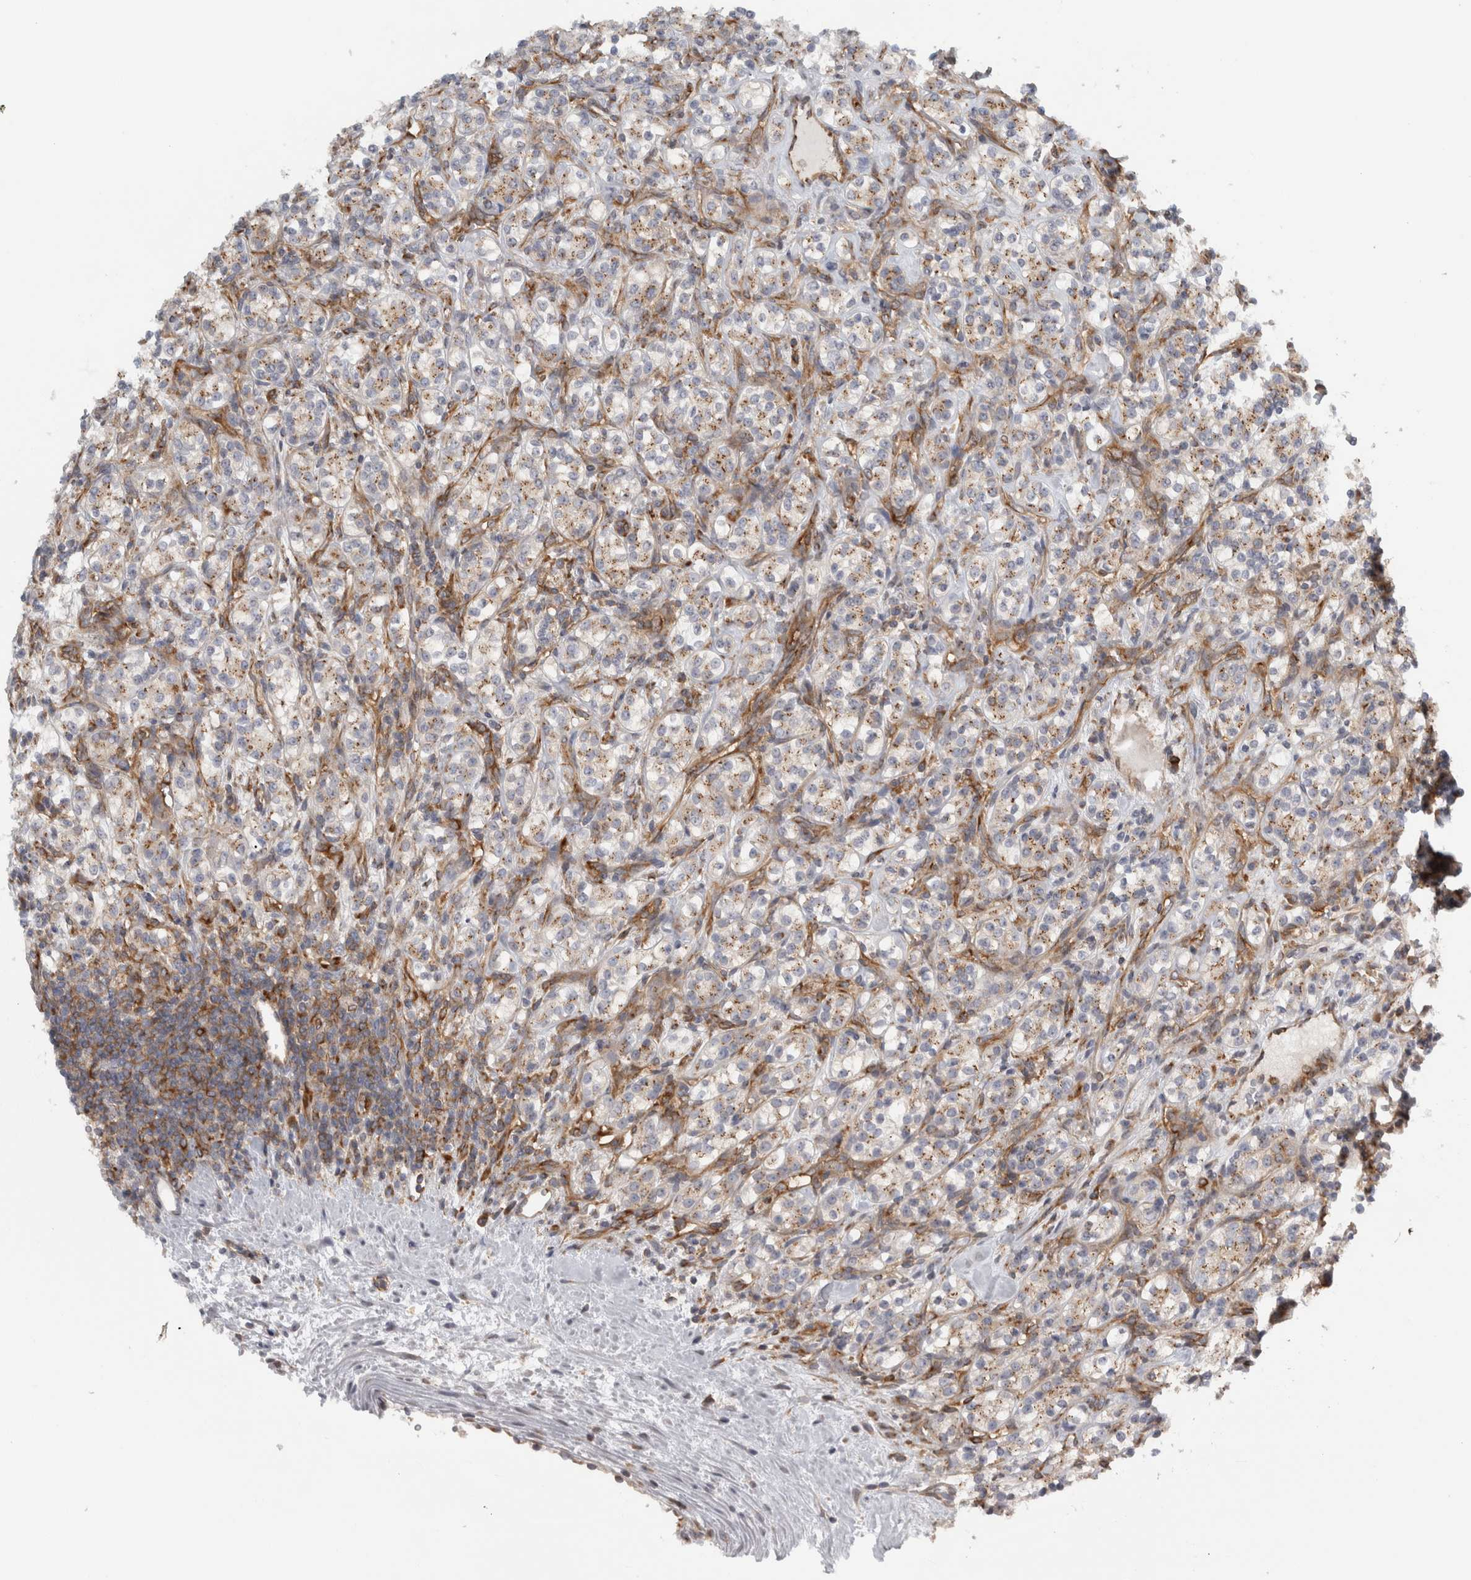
{"staining": {"intensity": "weak", "quantity": ">75%", "location": "cytoplasmic/membranous"}, "tissue": "renal cancer", "cell_type": "Tumor cells", "image_type": "cancer", "snomed": [{"axis": "morphology", "description": "Adenocarcinoma, NOS"}, {"axis": "topography", "description": "Kidney"}], "caption": "An image showing weak cytoplasmic/membranous expression in approximately >75% of tumor cells in adenocarcinoma (renal), as visualized by brown immunohistochemical staining.", "gene": "PEX6", "patient": {"sex": "male", "age": 77}}